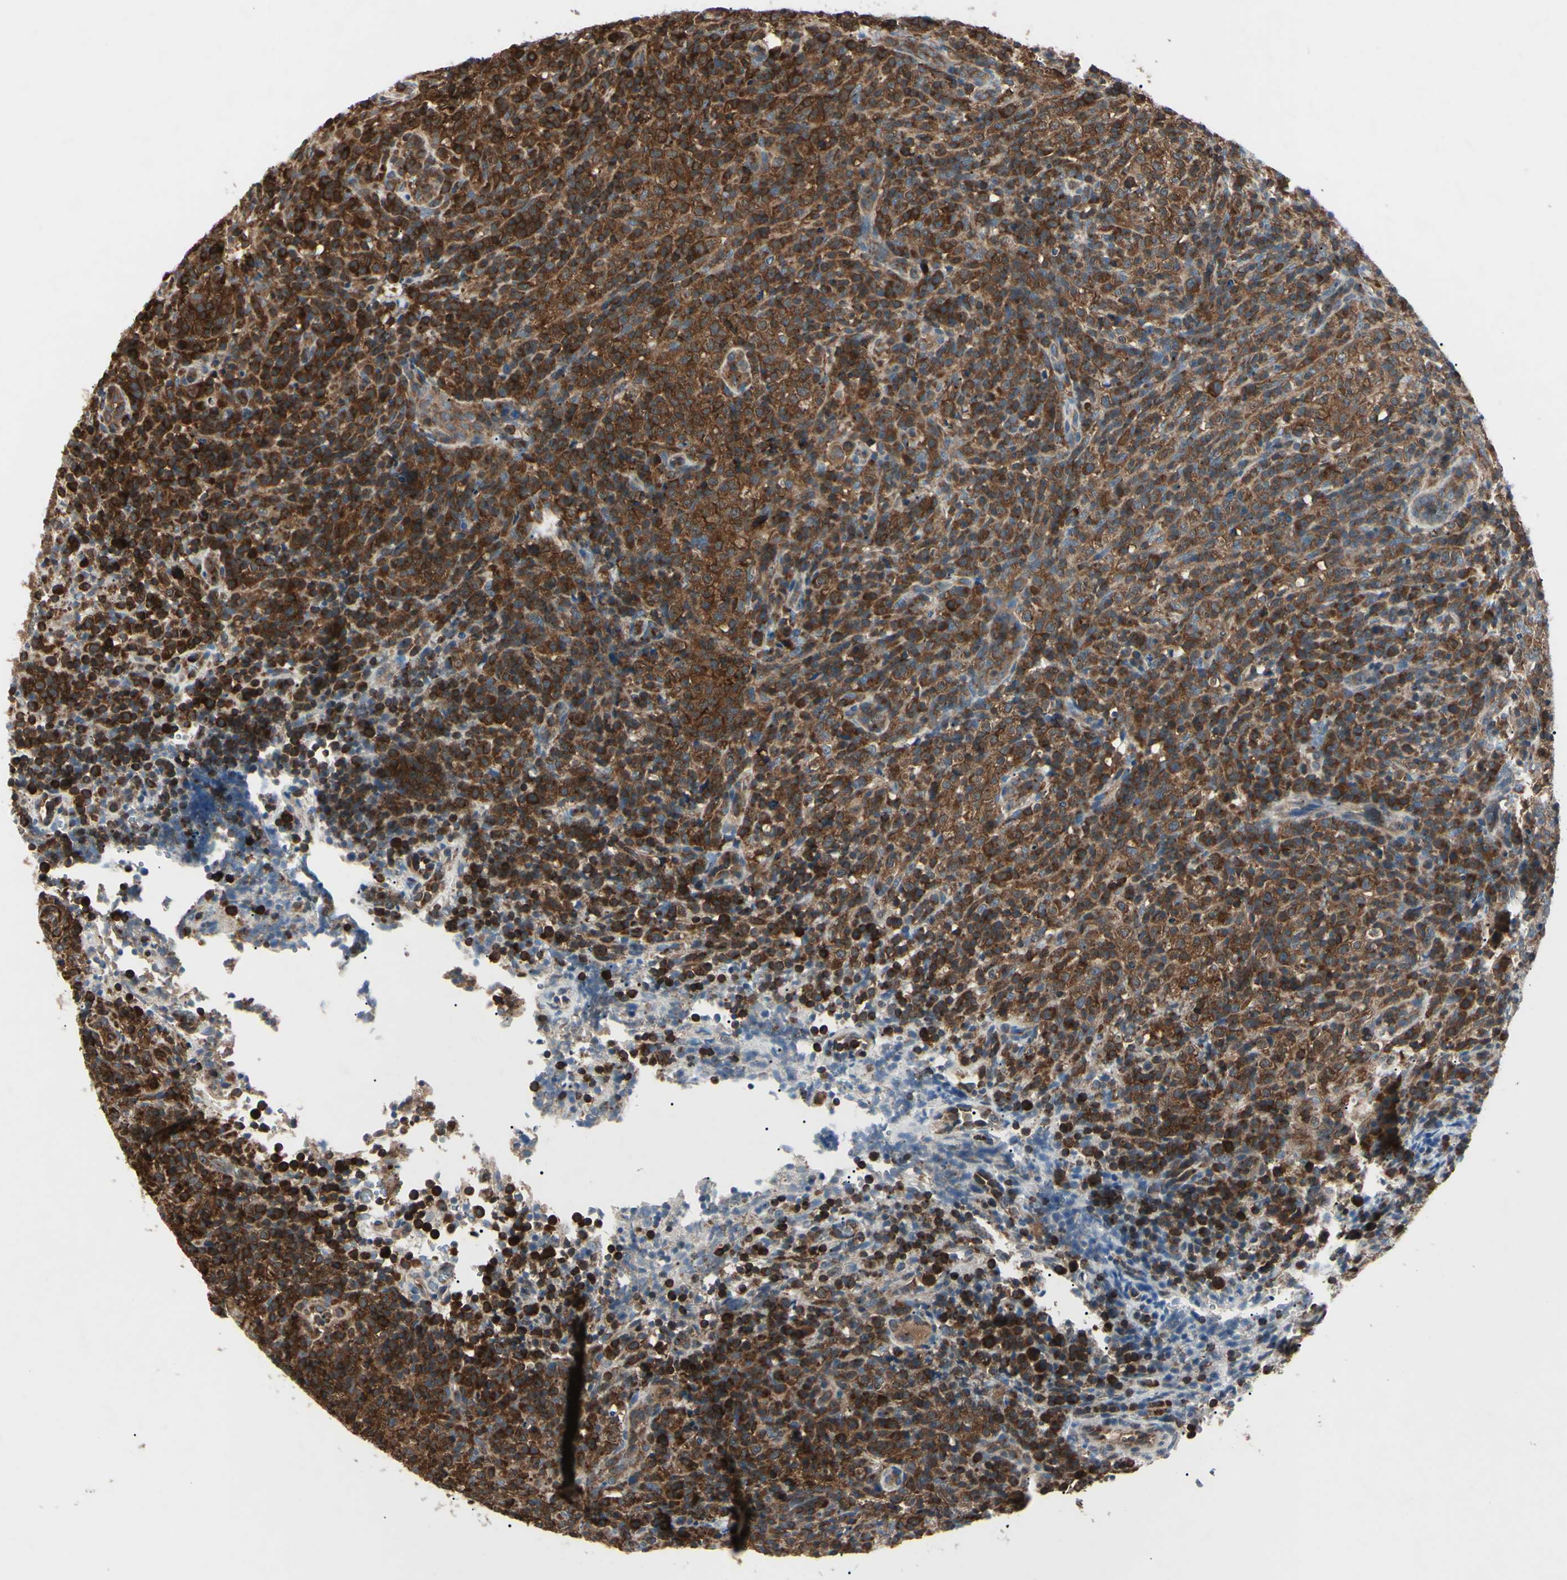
{"staining": {"intensity": "strong", "quantity": ">75%", "location": "cytoplasmic/membranous,nuclear"}, "tissue": "lymphoma", "cell_type": "Tumor cells", "image_type": "cancer", "snomed": [{"axis": "morphology", "description": "Malignant lymphoma, non-Hodgkin's type, High grade"}, {"axis": "topography", "description": "Lymph node"}], "caption": "Immunohistochemical staining of human lymphoma demonstrates strong cytoplasmic/membranous and nuclear protein expression in approximately >75% of tumor cells. (Stains: DAB in brown, nuclei in blue, Microscopy: brightfield microscopy at high magnification).", "gene": "MAPRE1", "patient": {"sex": "female", "age": 76}}